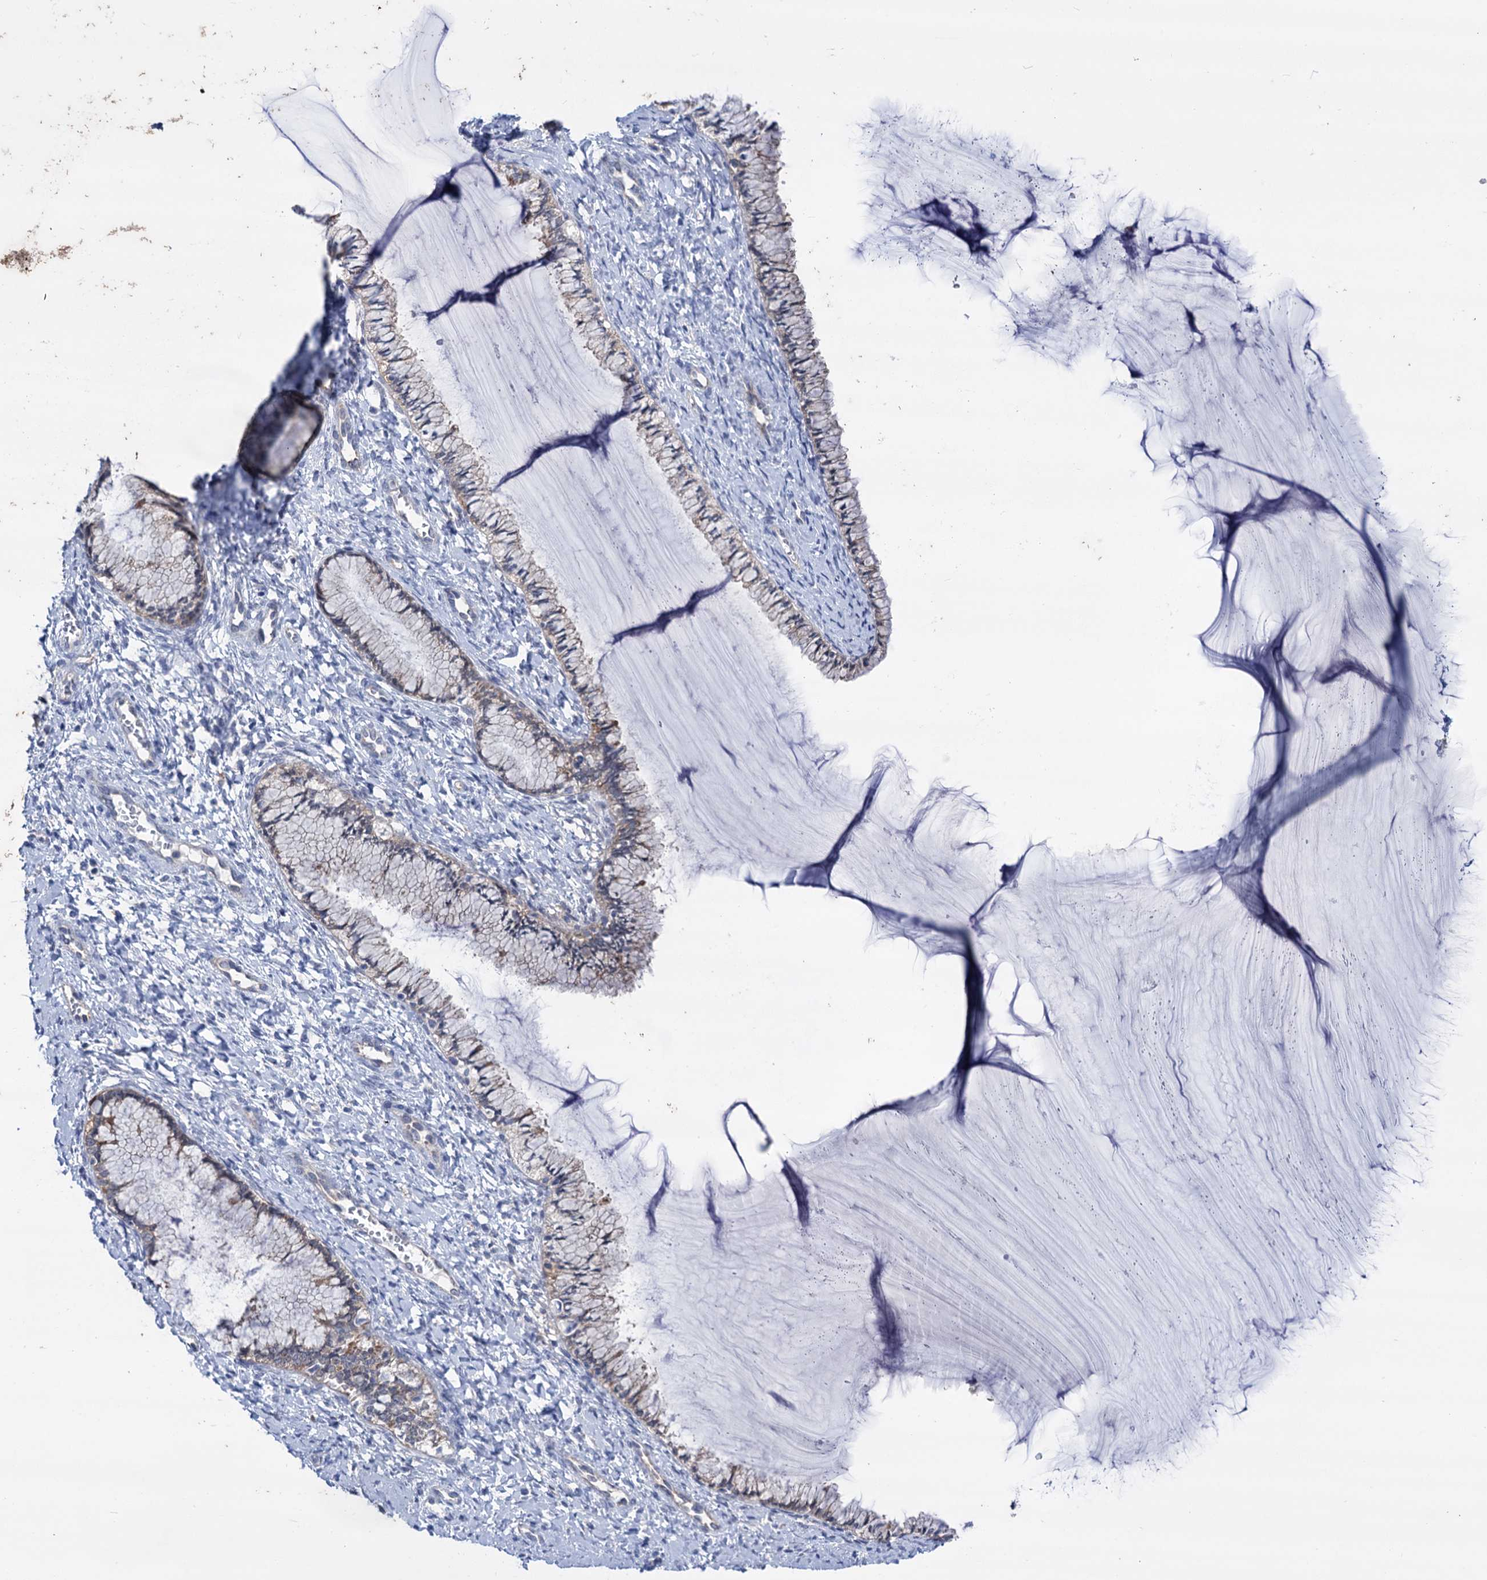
{"staining": {"intensity": "weak", "quantity": "25%-75%", "location": "cytoplasmic/membranous"}, "tissue": "cervix", "cell_type": "Glandular cells", "image_type": "normal", "snomed": [{"axis": "morphology", "description": "Normal tissue, NOS"}, {"axis": "morphology", "description": "Adenocarcinoma, NOS"}, {"axis": "topography", "description": "Cervix"}], "caption": "Protein expression by immunohistochemistry (IHC) exhibits weak cytoplasmic/membranous staining in approximately 25%-75% of glandular cells in normal cervix. The staining is performed using DAB (3,3'-diaminobenzidine) brown chromogen to label protein expression. The nuclei are counter-stained blue using hematoxylin.", "gene": "ZNRD2", "patient": {"sex": "female", "age": 29}}